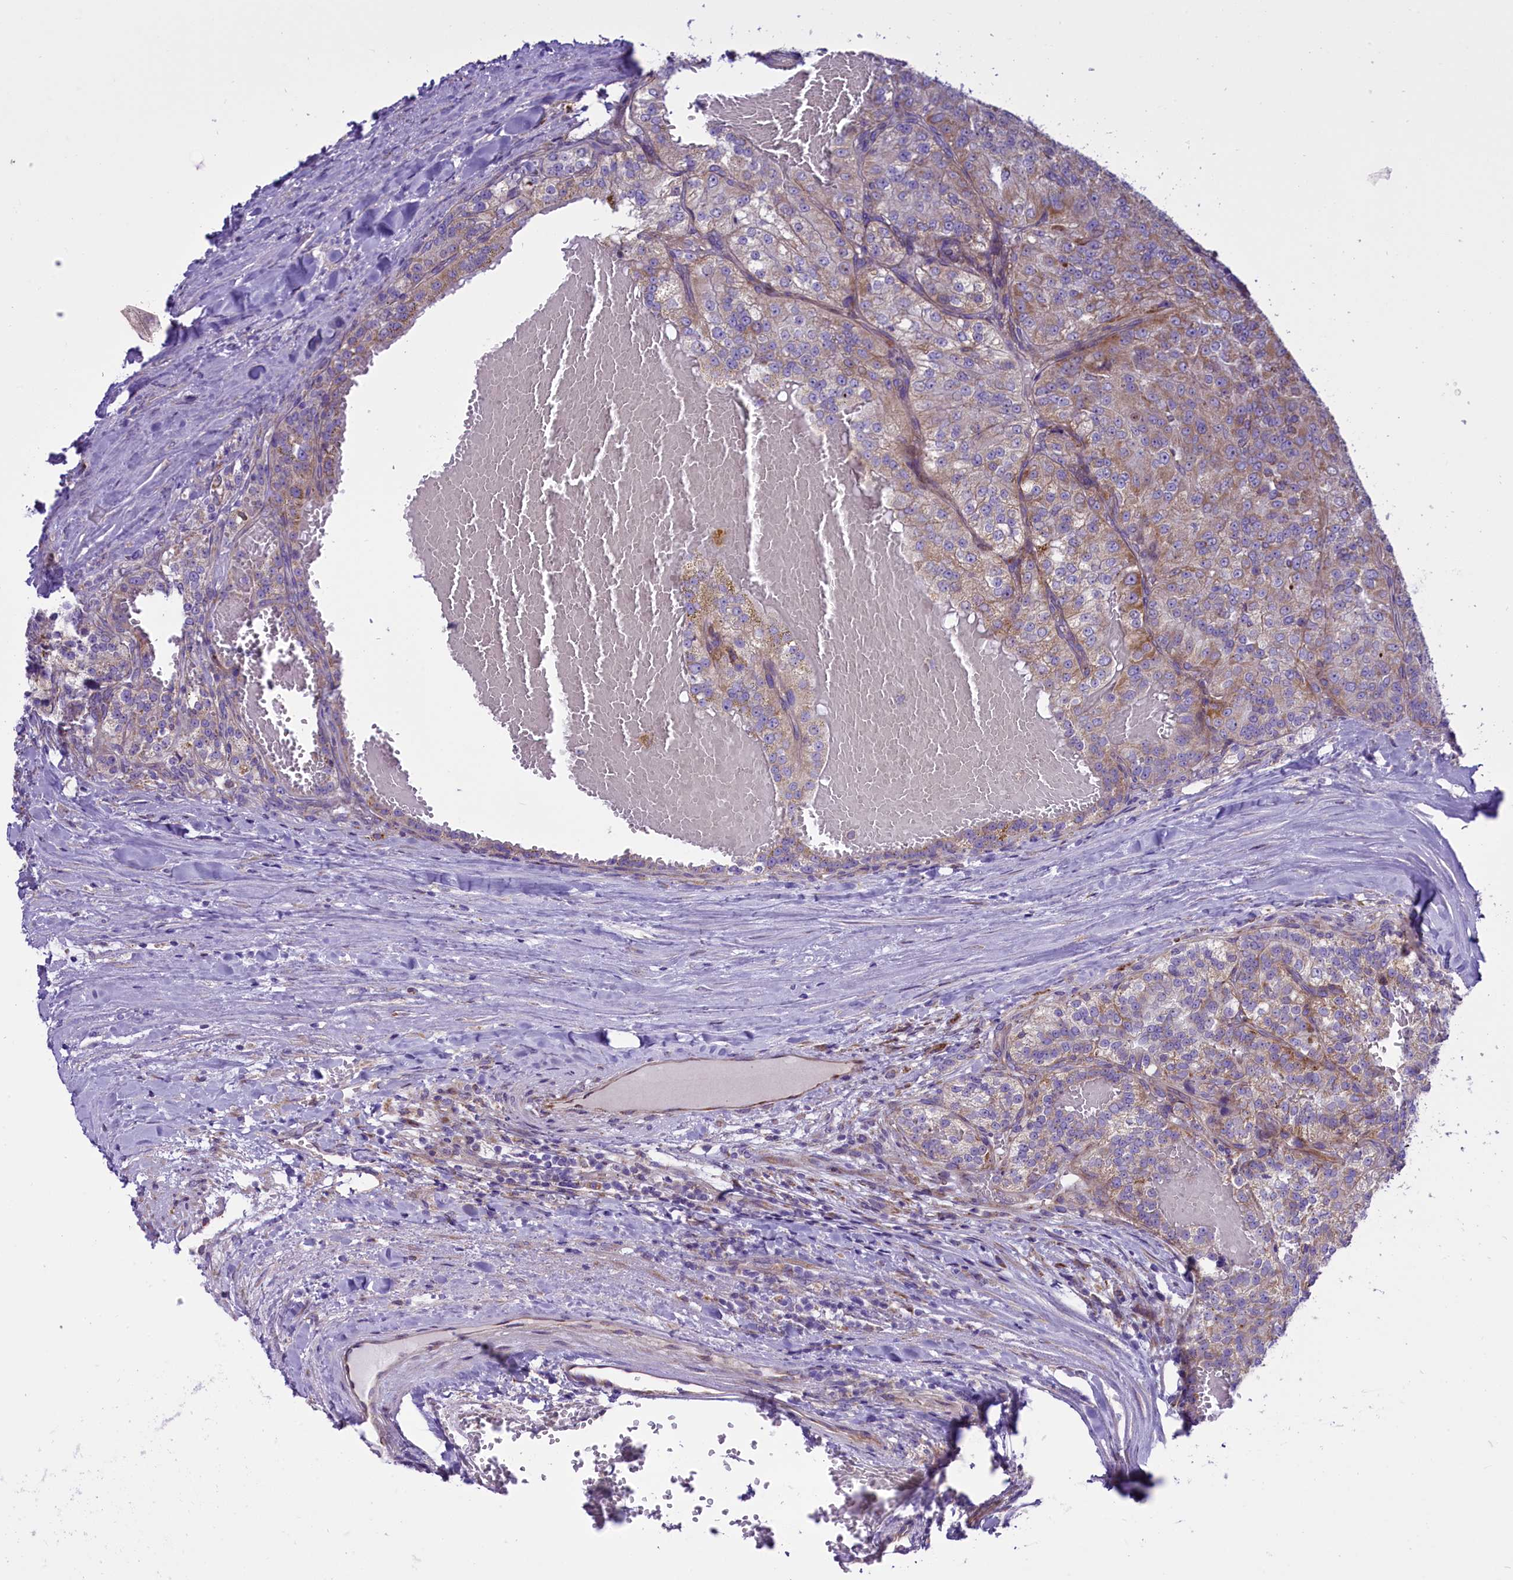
{"staining": {"intensity": "weak", "quantity": ">75%", "location": "cytoplasmic/membranous"}, "tissue": "renal cancer", "cell_type": "Tumor cells", "image_type": "cancer", "snomed": [{"axis": "morphology", "description": "Adenocarcinoma, NOS"}, {"axis": "topography", "description": "Kidney"}], "caption": "Renal cancer tissue displays weak cytoplasmic/membranous staining in about >75% of tumor cells", "gene": "PTPRU", "patient": {"sex": "female", "age": 63}}